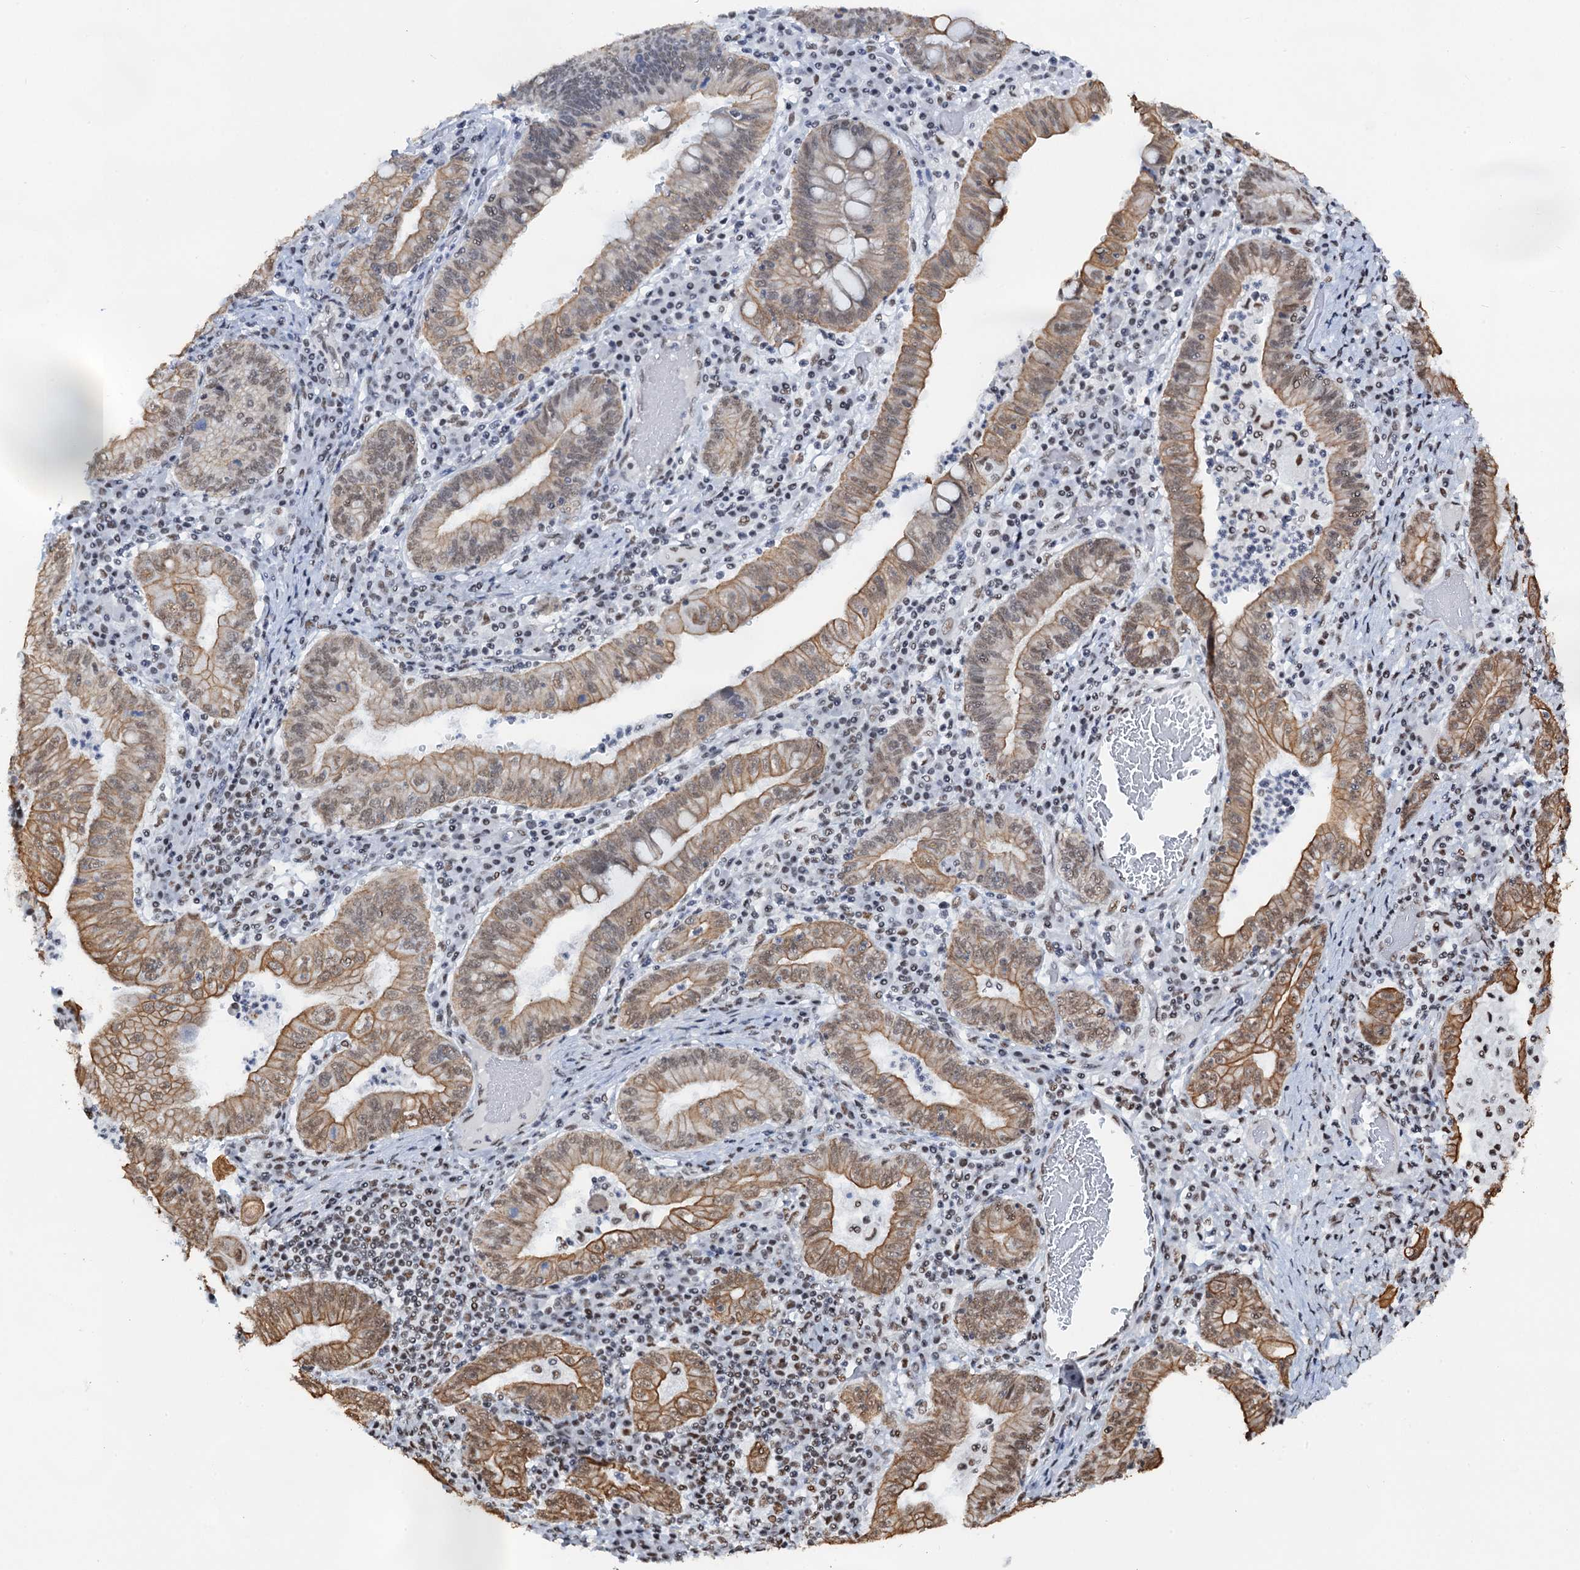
{"staining": {"intensity": "moderate", "quantity": ">75%", "location": "cytoplasmic/membranous,nuclear"}, "tissue": "stomach cancer", "cell_type": "Tumor cells", "image_type": "cancer", "snomed": [{"axis": "morphology", "description": "Normal tissue, NOS"}, {"axis": "morphology", "description": "Adenocarcinoma, NOS"}, {"axis": "topography", "description": "Esophagus"}, {"axis": "topography", "description": "Stomach, upper"}, {"axis": "topography", "description": "Peripheral nerve tissue"}], "caption": "IHC micrograph of human stomach cancer (adenocarcinoma) stained for a protein (brown), which reveals medium levels of moderate cytoplasmic/membranous and nuclear staining in about >75% of tumor cells.", "gene": "ZNF609", "patient": {"sex": "male", "age": 62}}